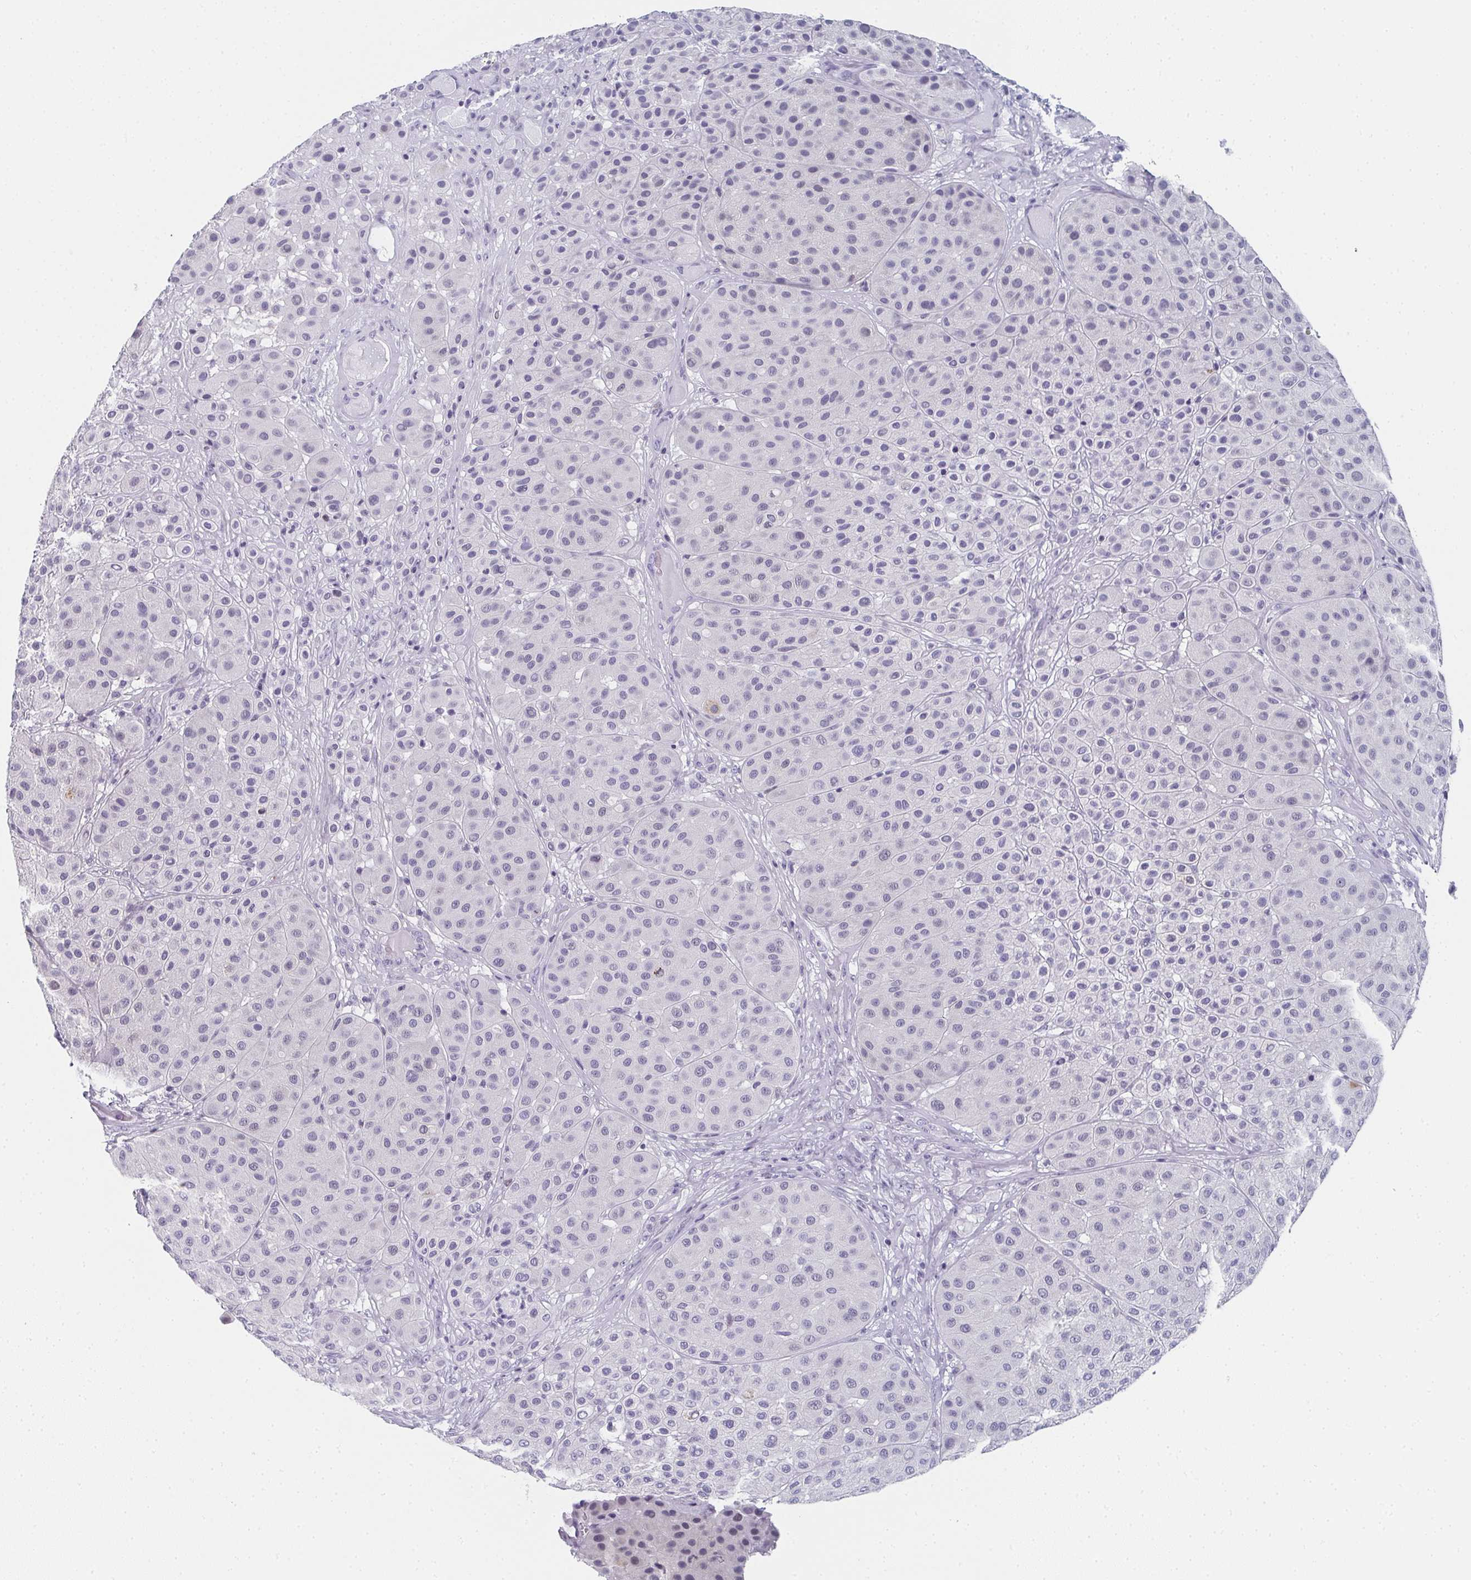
{"staining": {"intensity": "negative", "quantity": "none", "location": "none"}, "tissue": "melanoma", "cell_type": "Tumor cells", "image_type": "cancer", "snomed": [{"axis": "morphology", "description": "Malignant melanoma, Metastatic site"}, {"axis": "topography", "description": "Smooth muscle"}], "caption": "The IHC micrograph has no significant positivity in tumor cells of melanoma tissue.", "gene": "PYCR3", "patient": {"sex": "male", "age": 41}}